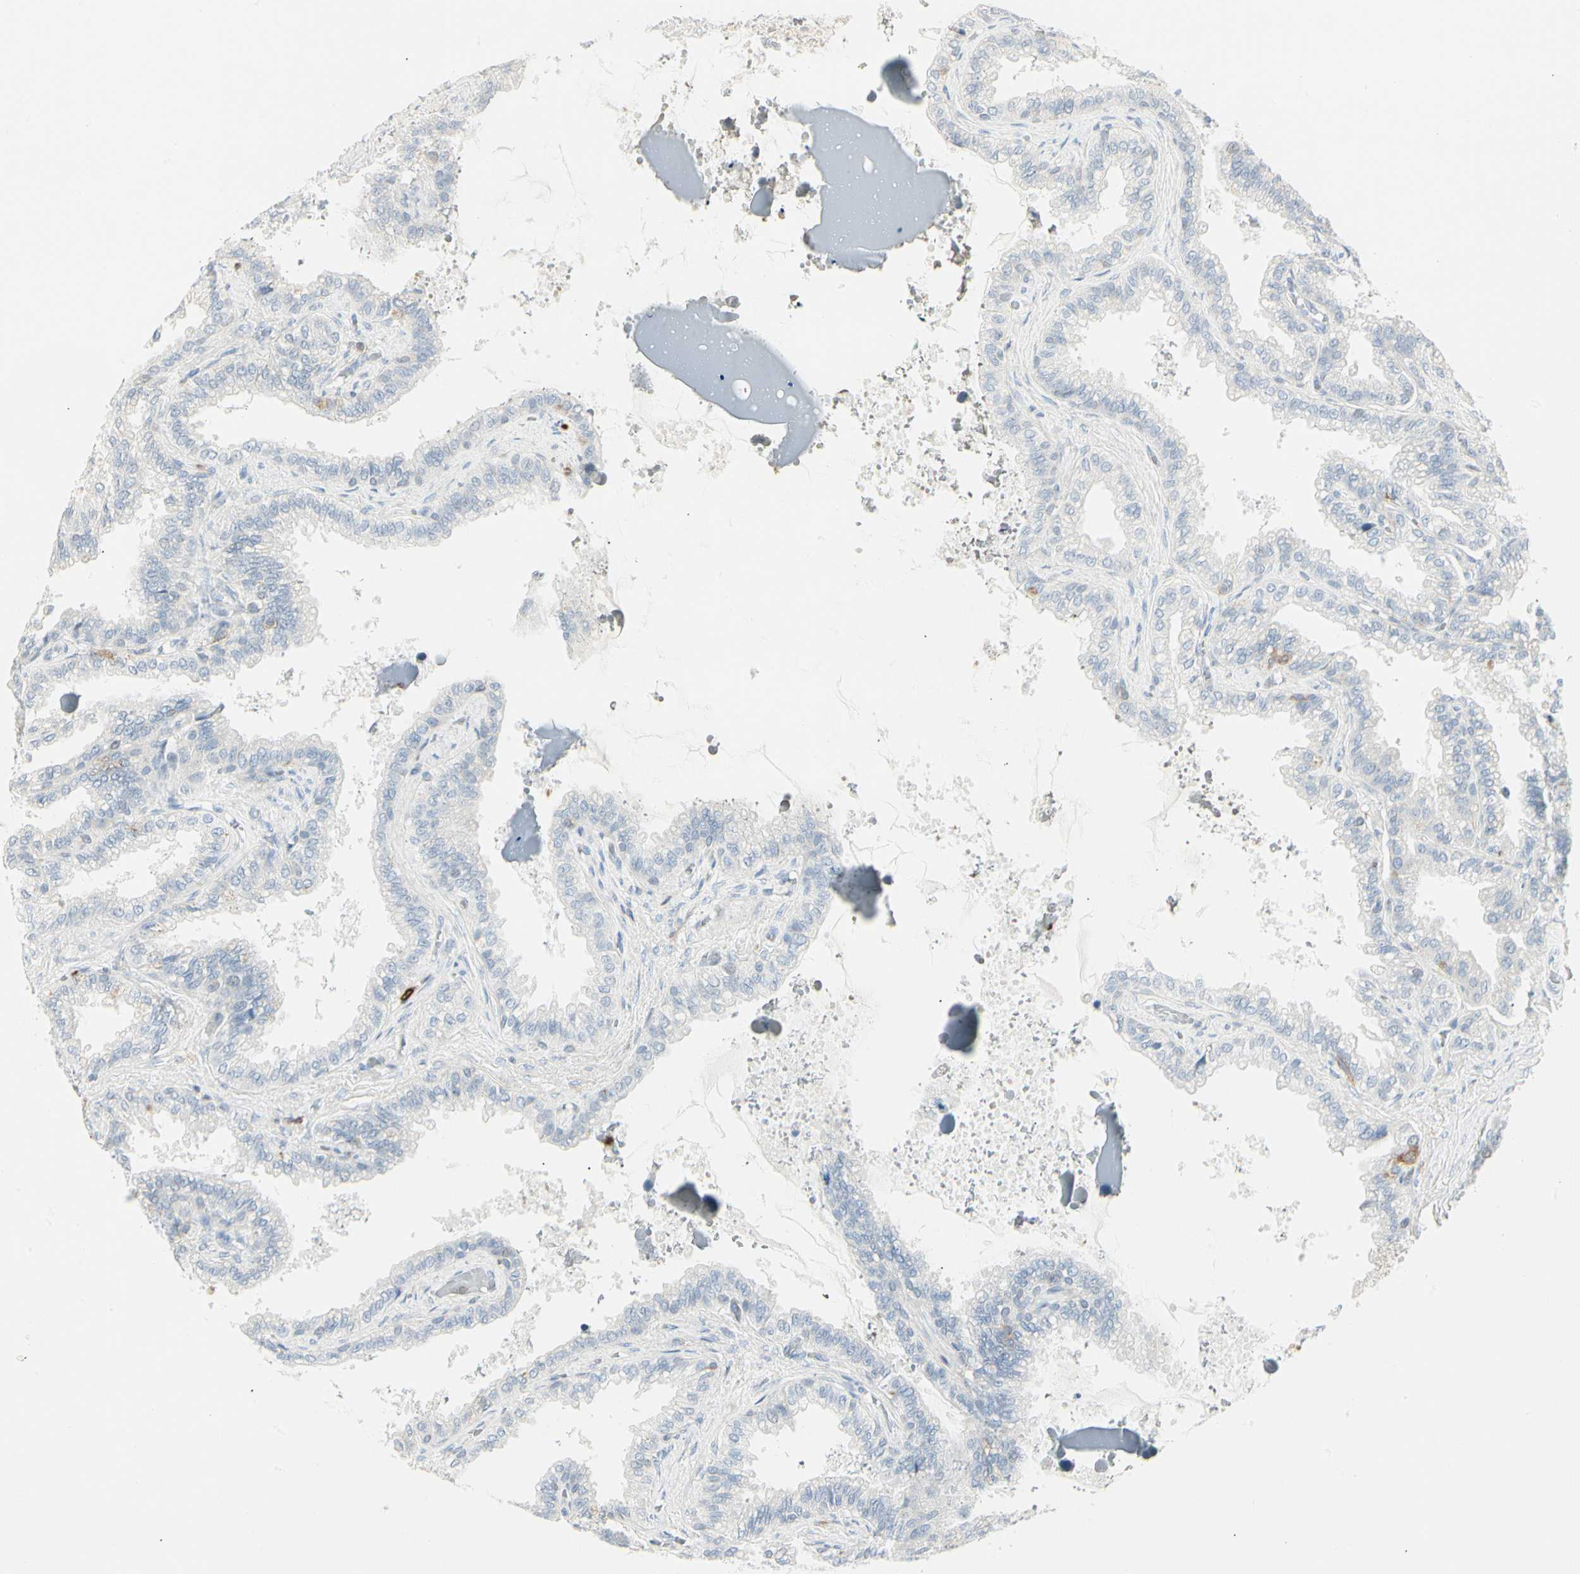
{"staining": {"intensity": "negative", "quantity": "none", "location": "none"}, "tissue": "seminal vesicle", "cell_type": "Glandular cells", "image_type": "normal", "snomed": [{"axis": "morphology", "description": "Normal tissue, NOS"}, {"axis": "topography", "description": "Seminal veicle"}], "caption": "High power microscopy image of an IHC histopathology image of benign seminal vesicle, revealing no significant staining in glandular cells. (DAB immunohistochemistry, high magnification).", "gene": "ITGB2", "patient": {"sex": "male", "age": 46}}